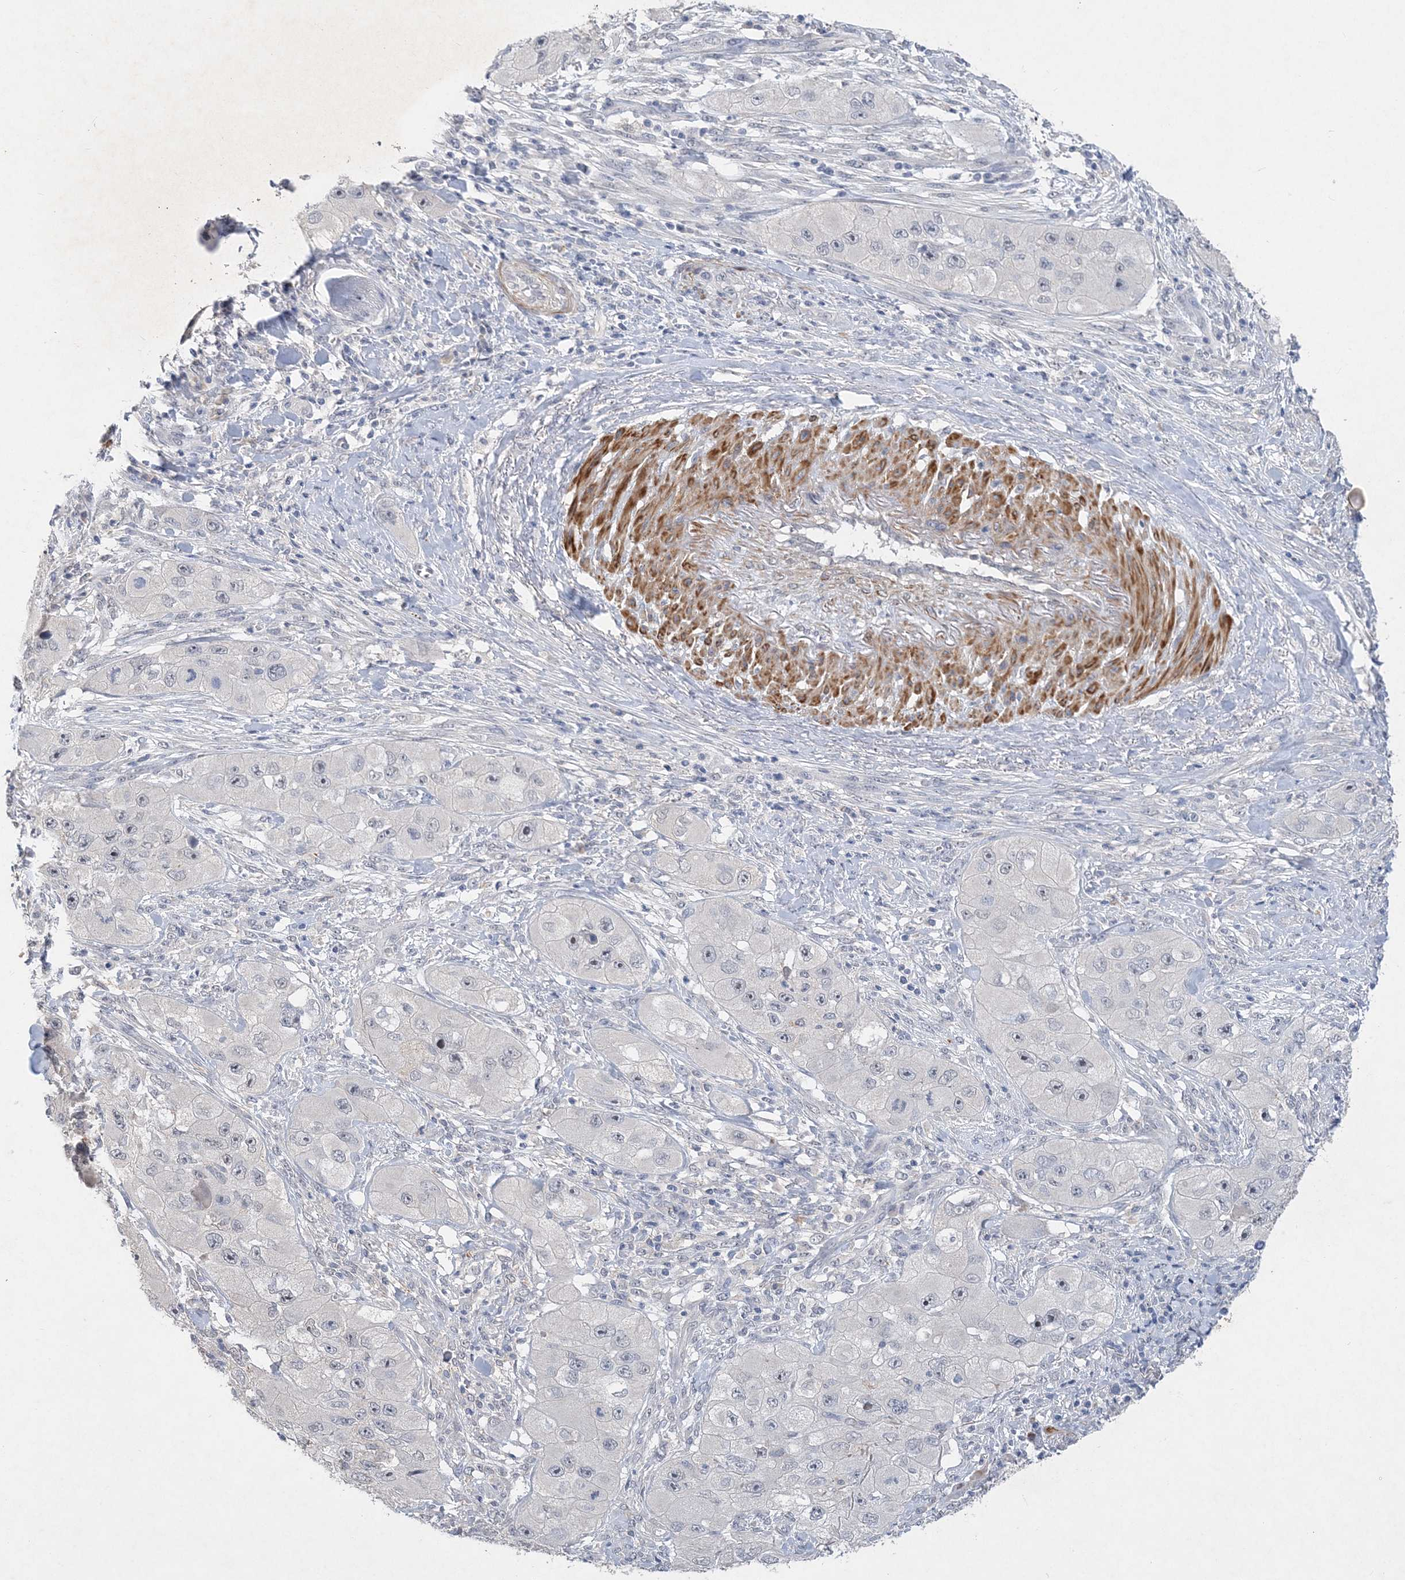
{"staining": {"intensity": "negative", "quantity": "none", "location": "none"}, "tissue": "skin cancer", "cell_type": "Tumor cells", "image_type": "cancer", "snomed": [{"axis": "morphology", "description": "Squamous cell carcinoma, NOS"}, {"axis": "topography", "description": "Skin"}, {"axis": "topography", "description": "Subcutis"}], "caption": "IHC micrograph of neoplastic tissue: skin cancer stained with DAB (3,3'-diaminobenzidine) shows no significant protein expression in tumor cells.", "gene": "C11orf58", "patient": {"sex": "male", "age": 73}}